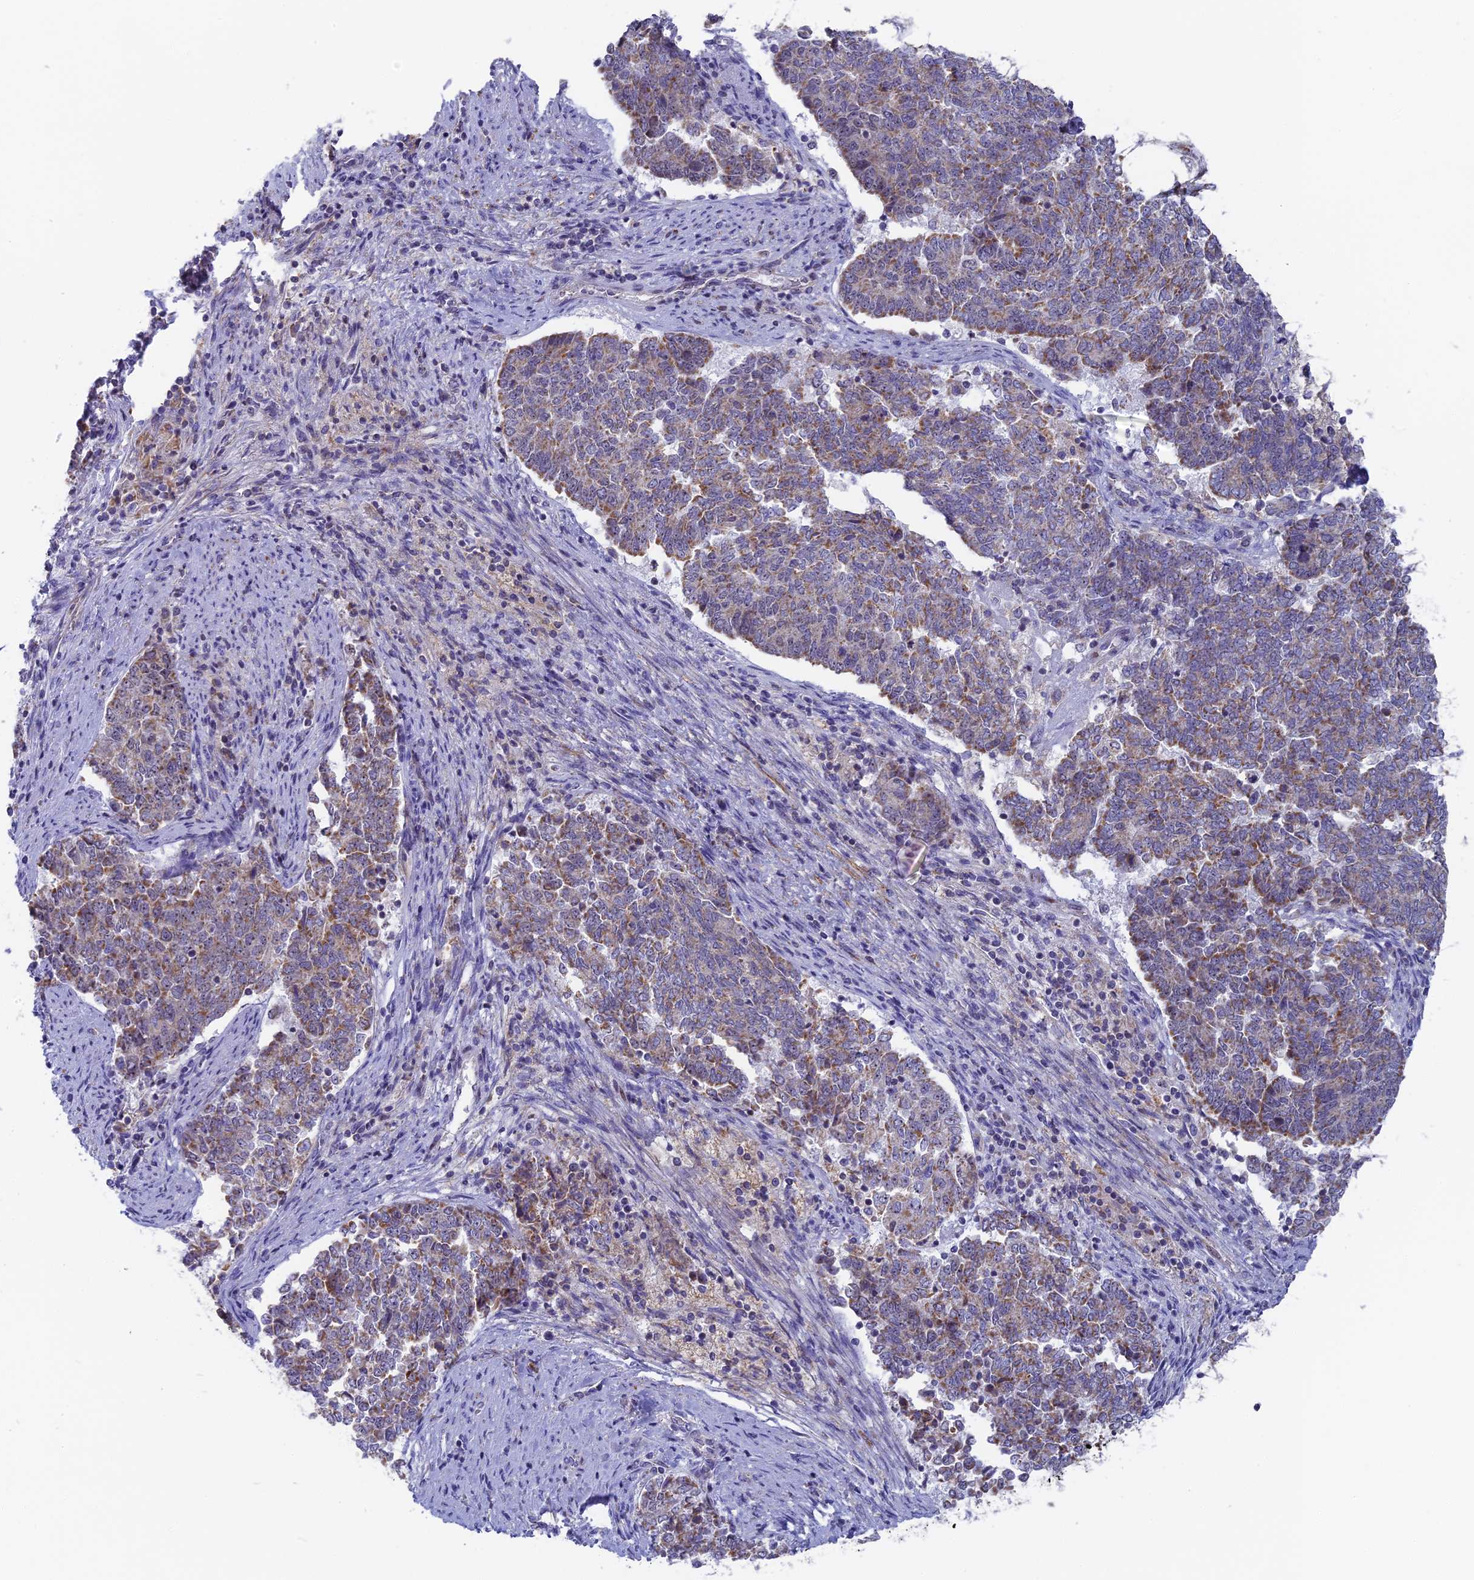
{"staining": {"intensity": "moderate", "quantity": "25%-75%", "location": "nuclear"}, "tissue": "endometrial cancer", "cell_type": "Tumor cells", "image_type": "cancer", "snomed": [{"axis": "morphology", "description": "Adenocarcinoma, NOS"}, {"axis": "topography", "description": "Endometrium"}], "caption": "Endometrial cancer (adenocarcinoma) stained for a protein reveals moderate nuclear positivity in tumor cells.", "gene": "DTWD1", "patient": {"sex": "female", "age": 80}}